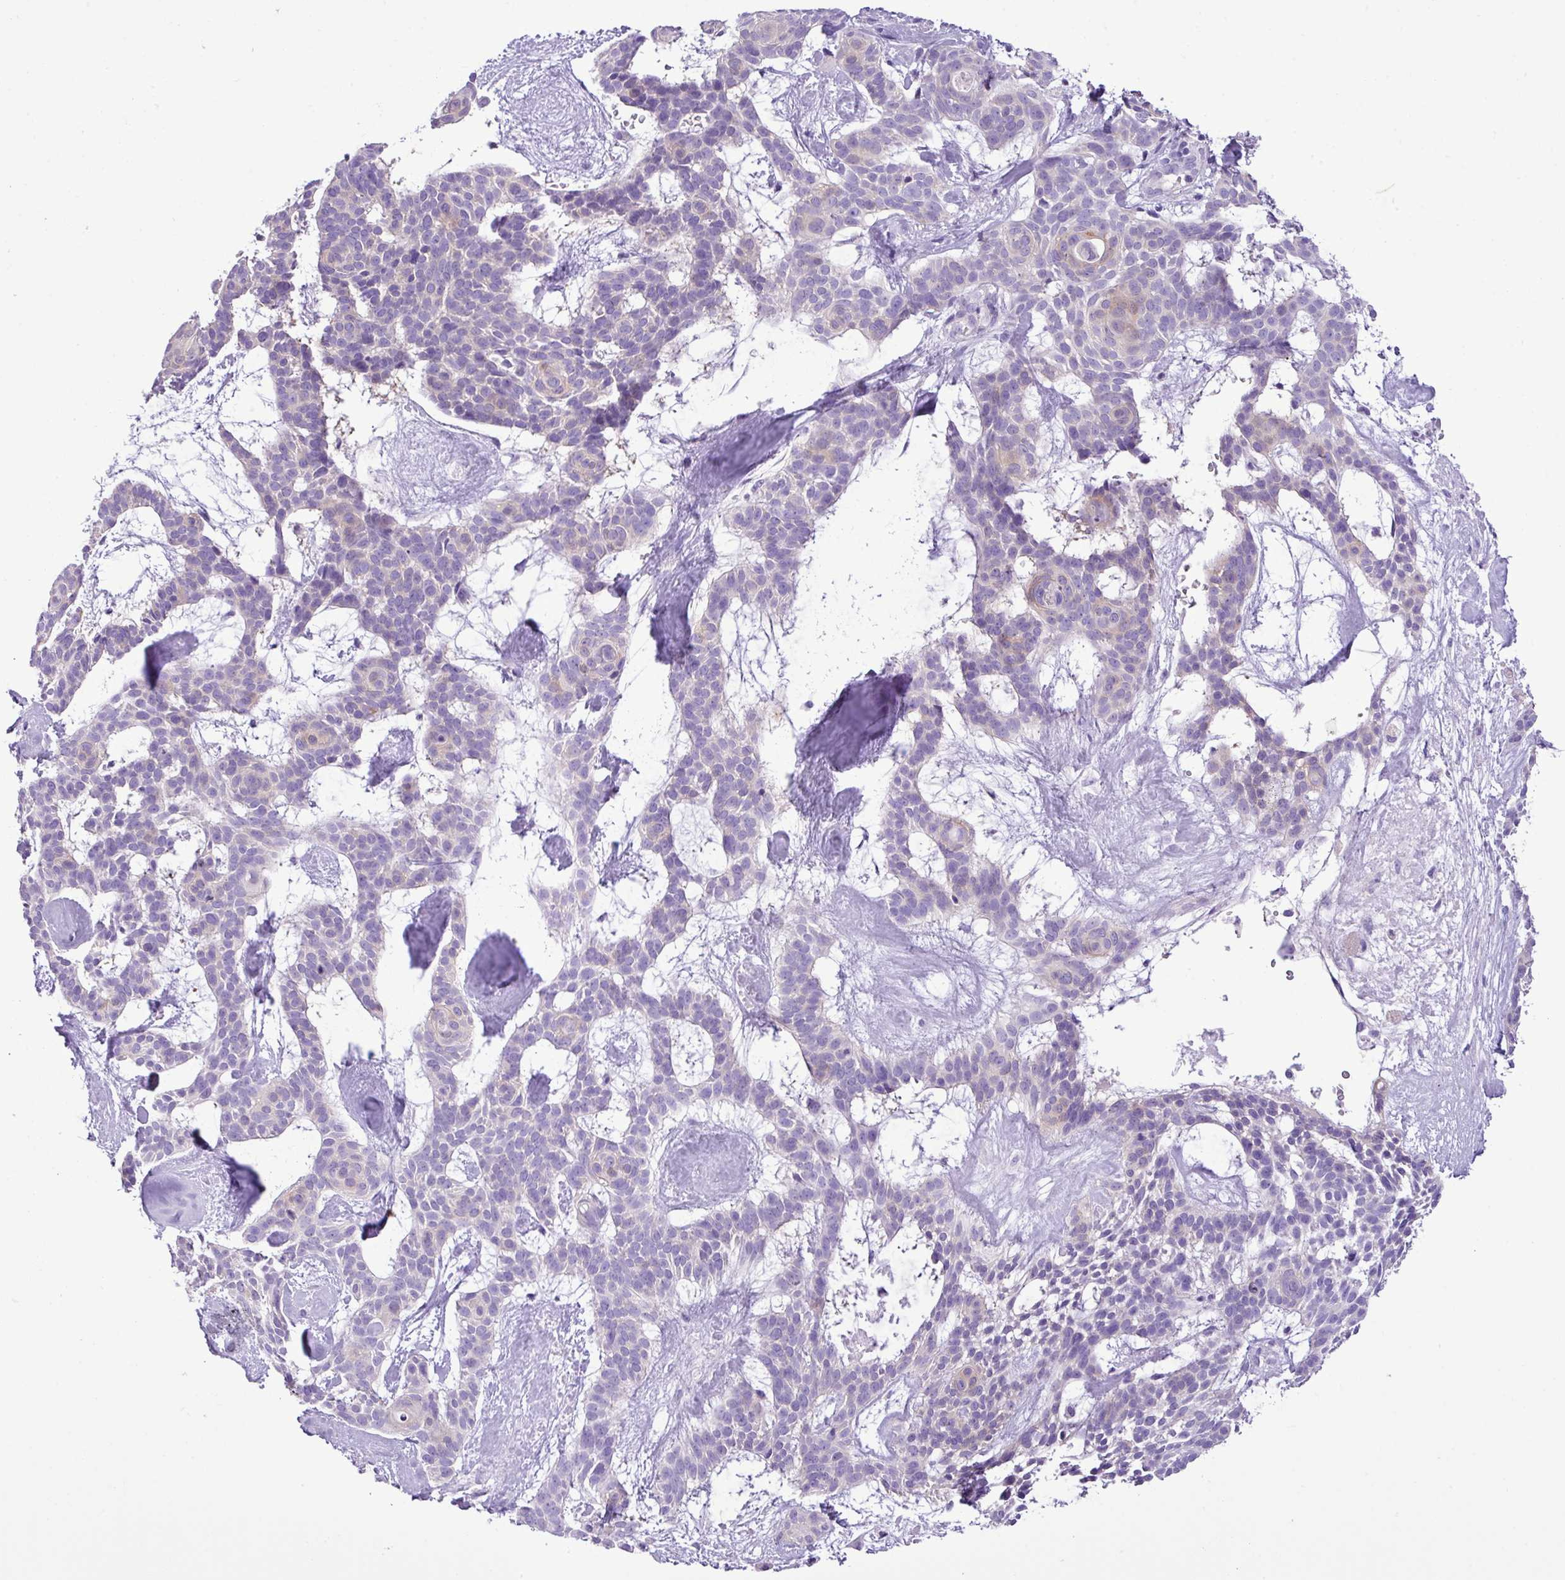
{"staining": {"intensity": "negative", "quantity": "none", "location": "none"}, "tissue": "skin cancer", "cell_type": "Tumor cells", "image_type": "cancer", "snomed": [{"axis": "morphology", "description": "Basal cell carcinoma"}, {"axis": "topography", "description": "Skin"}], "caption": "Tumor cells show no significant protein expression in basal cell carcinoma (skin).", "gene": "ZSCAN5A", "patient": {"sex": "male", "age": 61}}